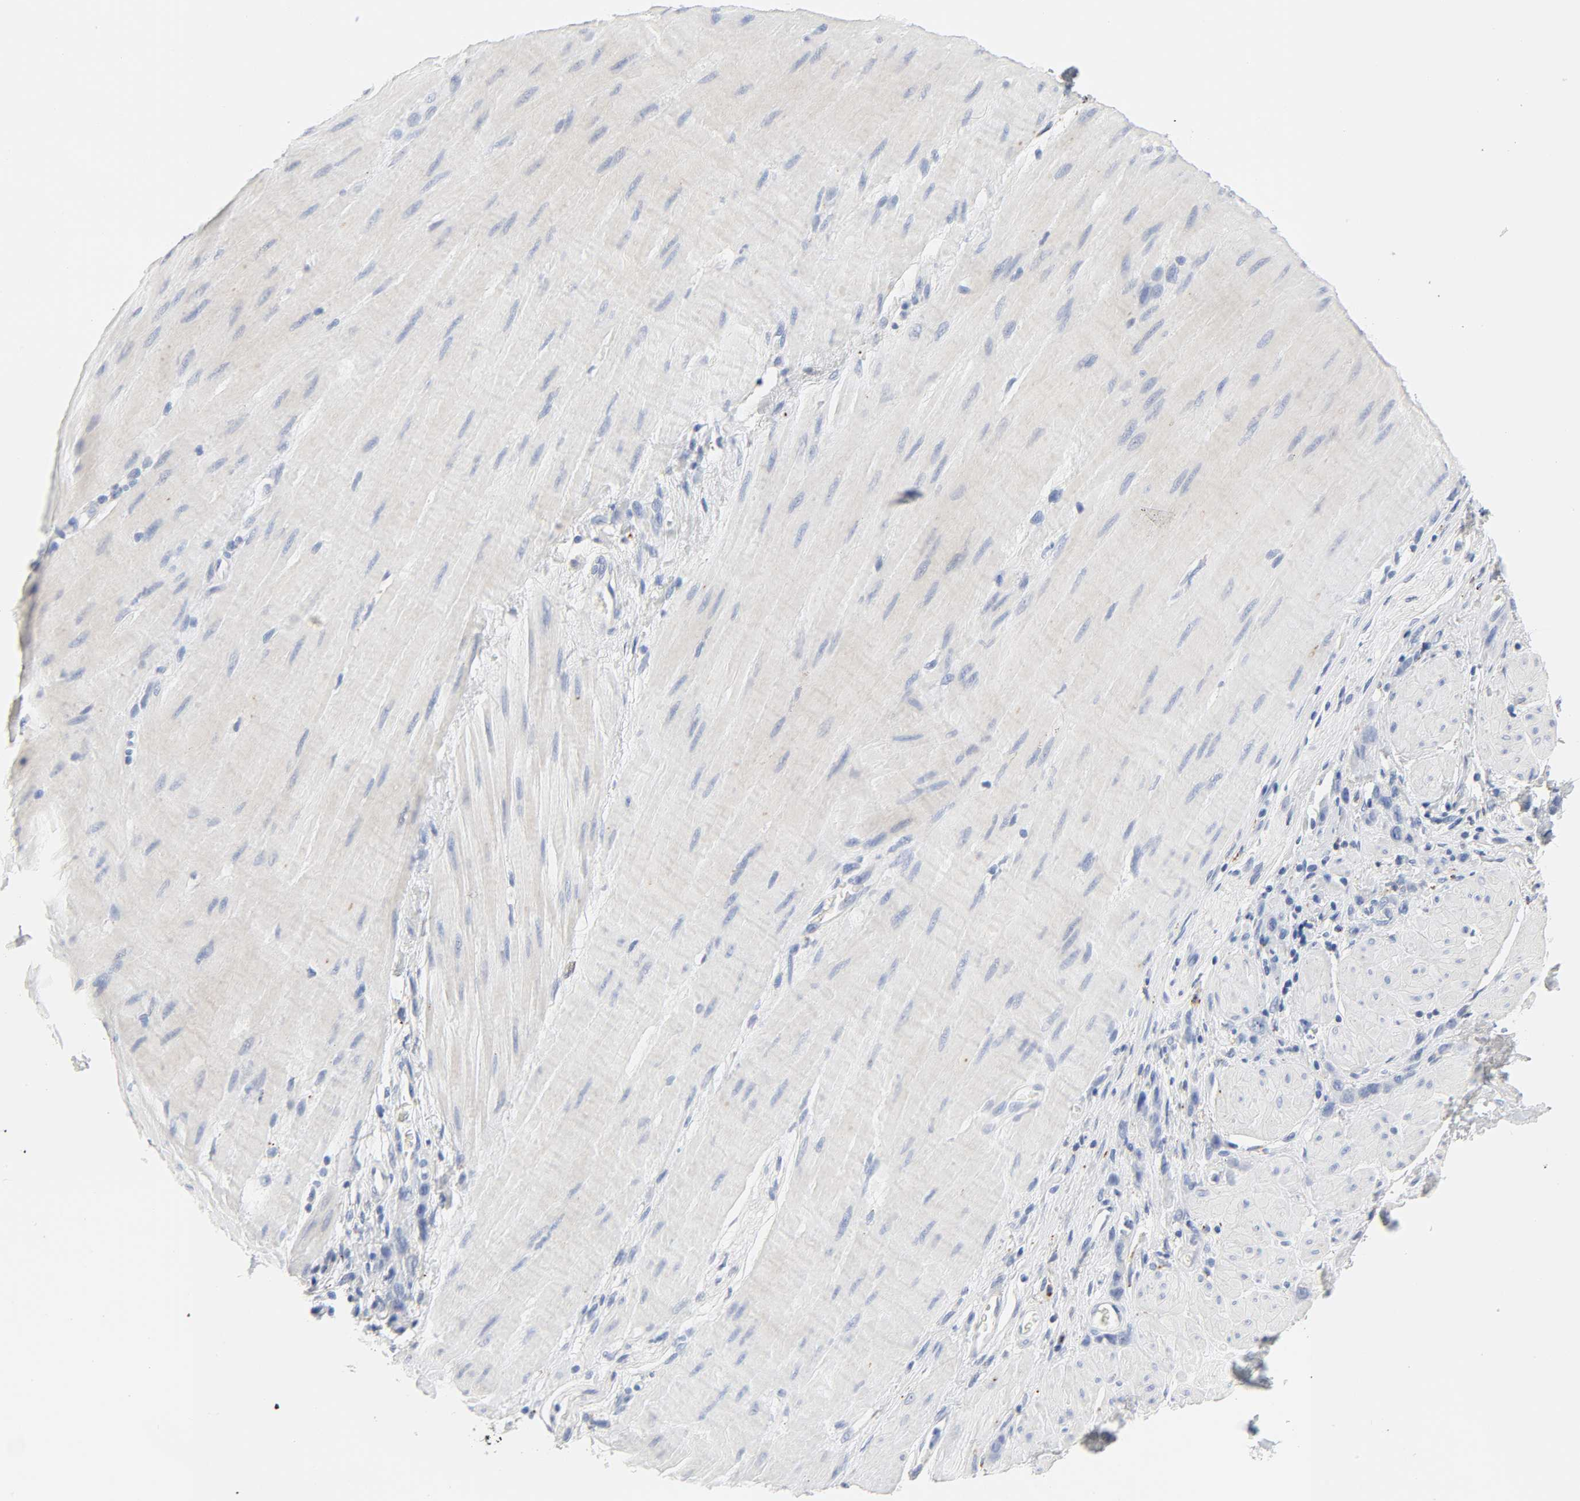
{"staining": {"intensity": "negative", "quantity": "none", "location": "none"}, "tissue": "stomach cancer", "cell_type": "Tumor cells", "image_type": "cancer", "snomed": [{"axis": "morphology", "description": "Adenocarcinoma, NOS"}, {"axis": "topography", "description": "Stomach"}], "caption": "Tumor cells show no significant protein expression in stomach adenocarcinoma.", "gene": "PLP1", "patient": {"sex": "male", "age": 82}}